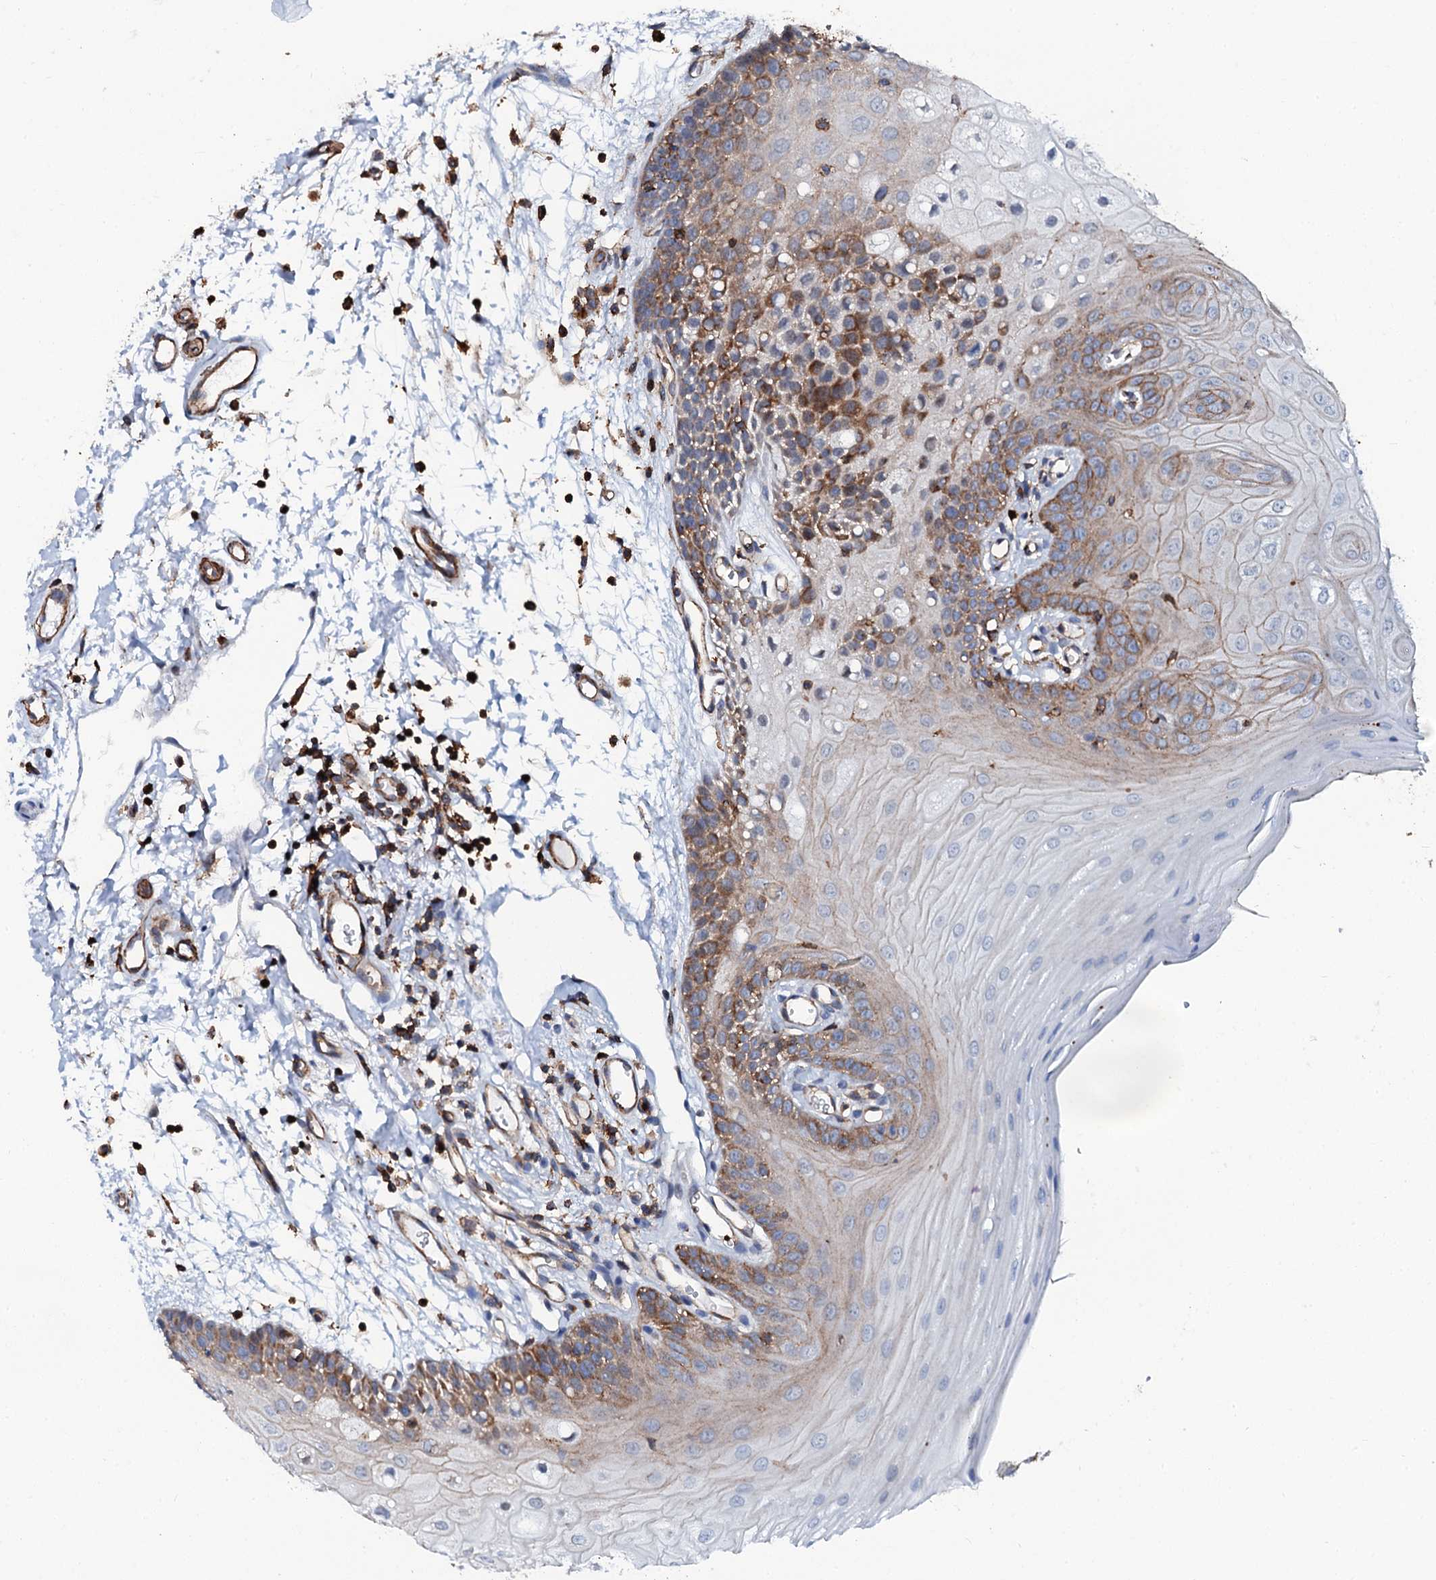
{"staining": {"intensity": "moderate", "quantity": "25%-75%", "location": "cytoplasmic/membranous"}, "tissue": "oral mucosa", "cell_type": "Squamous epithelial cells", "image_type": "normal", "snomed": [{"axis": "morphology", "description": "Normal tissue, NOS"}, {"axis": "topography", "description": "Oral tissue"}, {"axis": "topography", "description": "Tounge, NOS"}], "caption": "Protein staining of unremarkable oral mucosa shows moderate cytoplasmic/membranous expression in about 25%-75% of squamous epithelial cells. The staining was performed using DAB, with brown indicating positive protein expression. Nuclei are stained blue with hematoxylin.", "gene": "INTS10", "patient": {"sex": "female", "age": 73}}